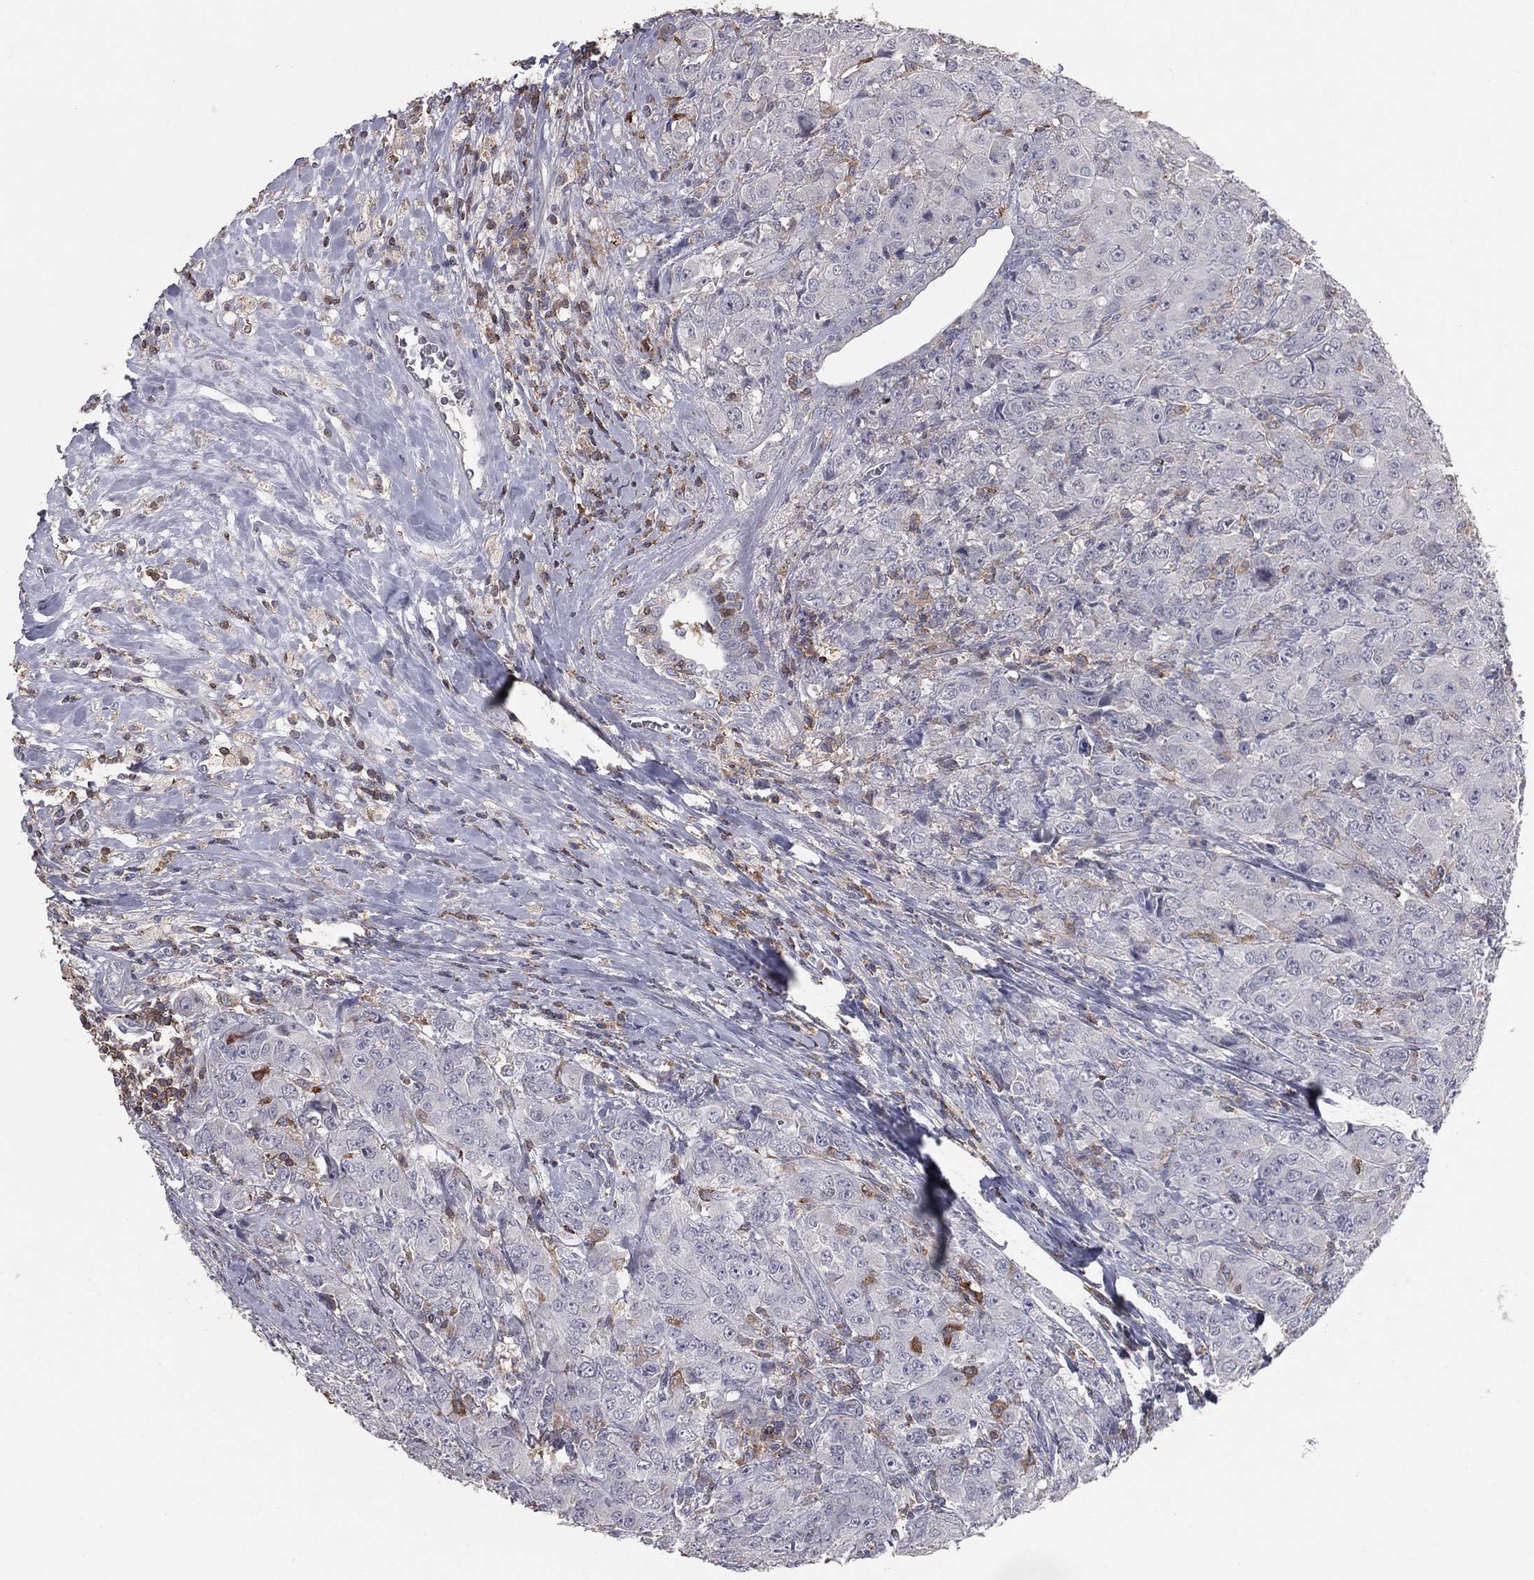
{"staining": {"intensity": "negative", "quantity": "none", "location": "none"}, "tissue": "breast cancer", "cell_type": "Tumor cells", "image_type": "cancer", "snomed": [{"axis": "morphology", "description": "Duct carcinoma"}, {"axis": "topography", "description": "Breast"}], "caption": "Invasive ductal carcinoma (breast) was stained to show a protein in brown. There is no significant positivity in tumor cells.", "gene": "PSTPIP1", "patient": {"sex": "female", "age": 43}}